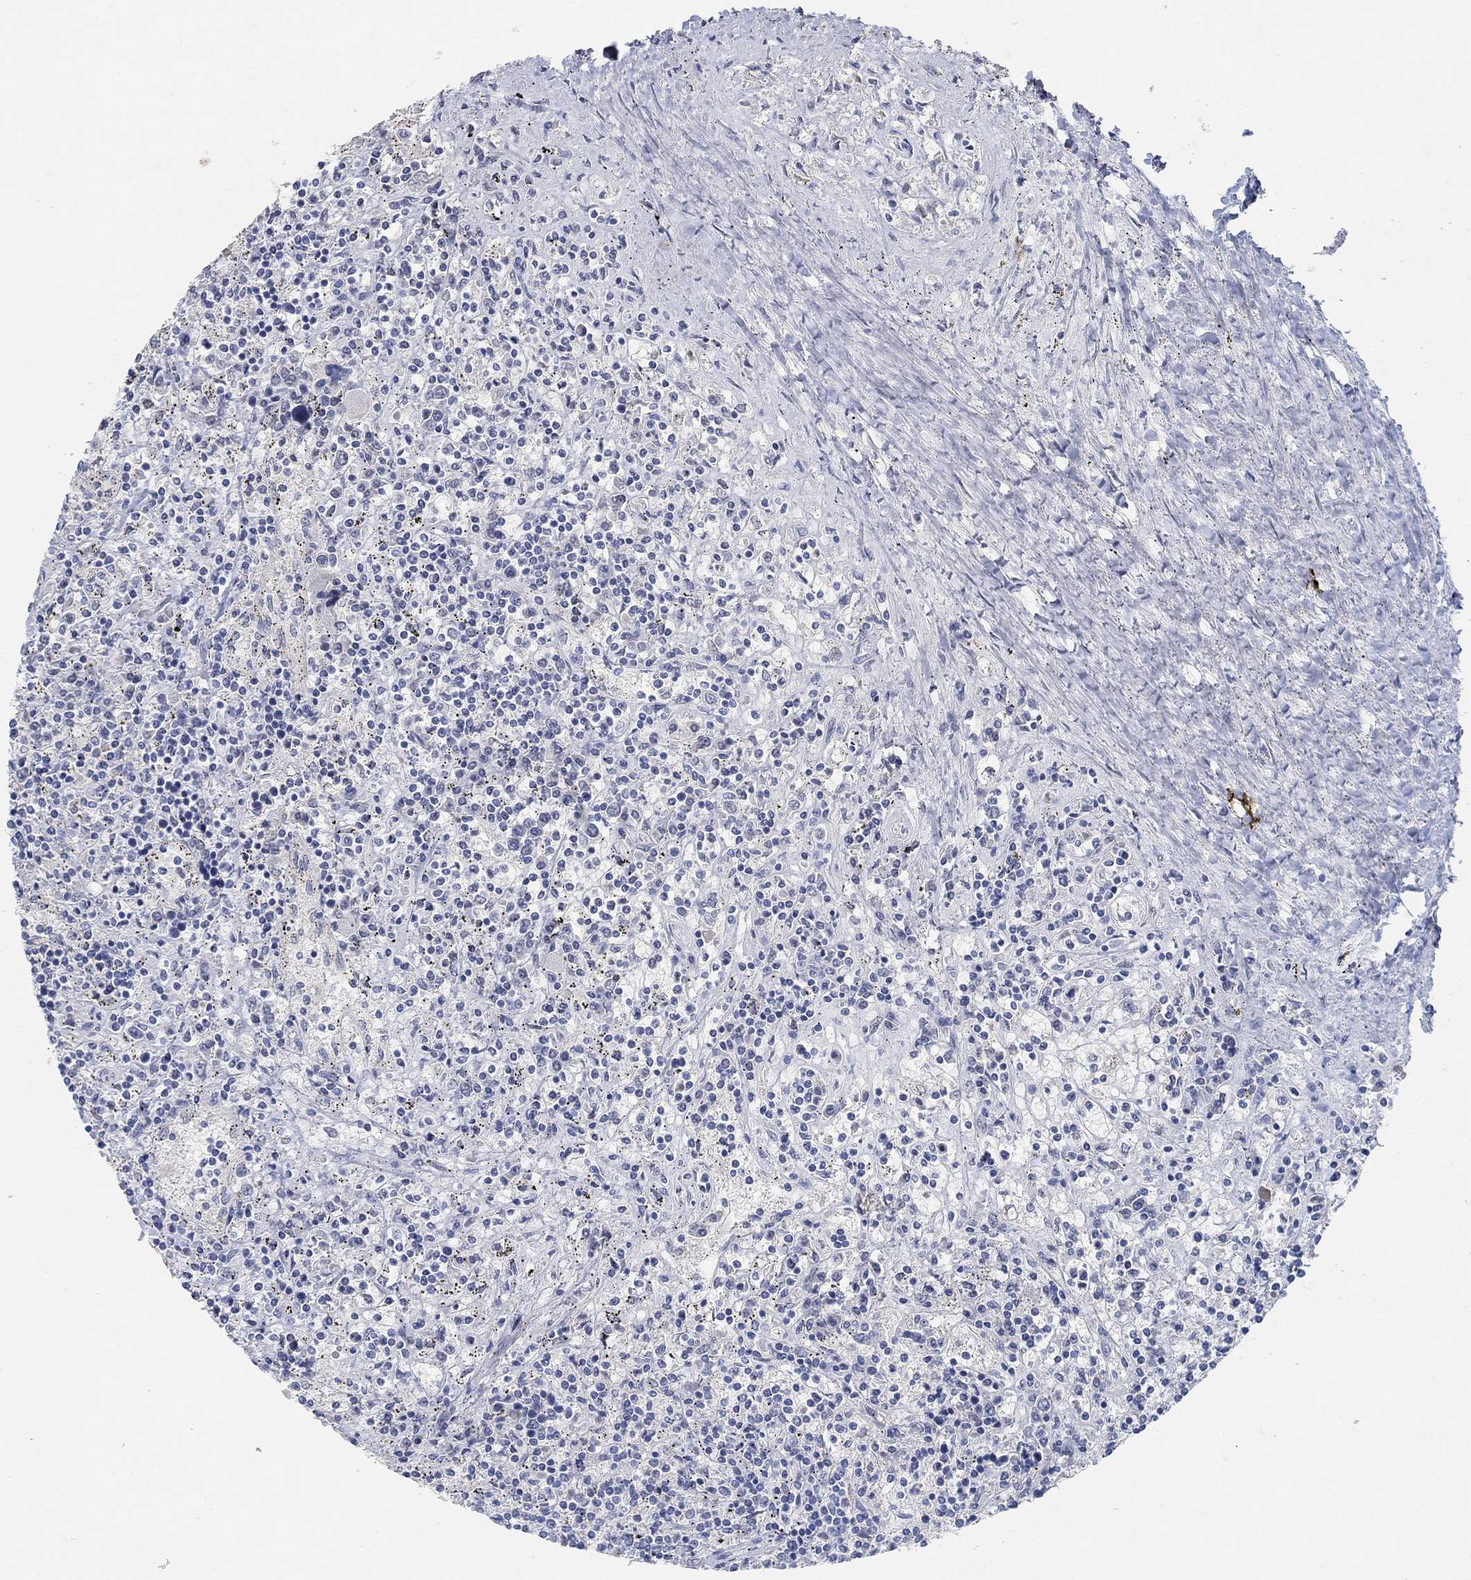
{"staining": {"intensity": "negative", "quantity": "none", "location": "none"}, "tissue": "lymphoma", "cell_type": "Tumor cells", "image_type": "cancer", "snomed": [{"axis": "morphology", "description": "Malignant lymphoma, non-Hodgkin's type, Low grade"}, {"axis": "topography", "description": "Spleen"}], "caption": "Immunohistochemistry of human lymphoma demonstrates no positivity in tumor cells.", "gene": "VAT1L", "patient": {"sex": "male", "age": 62}}